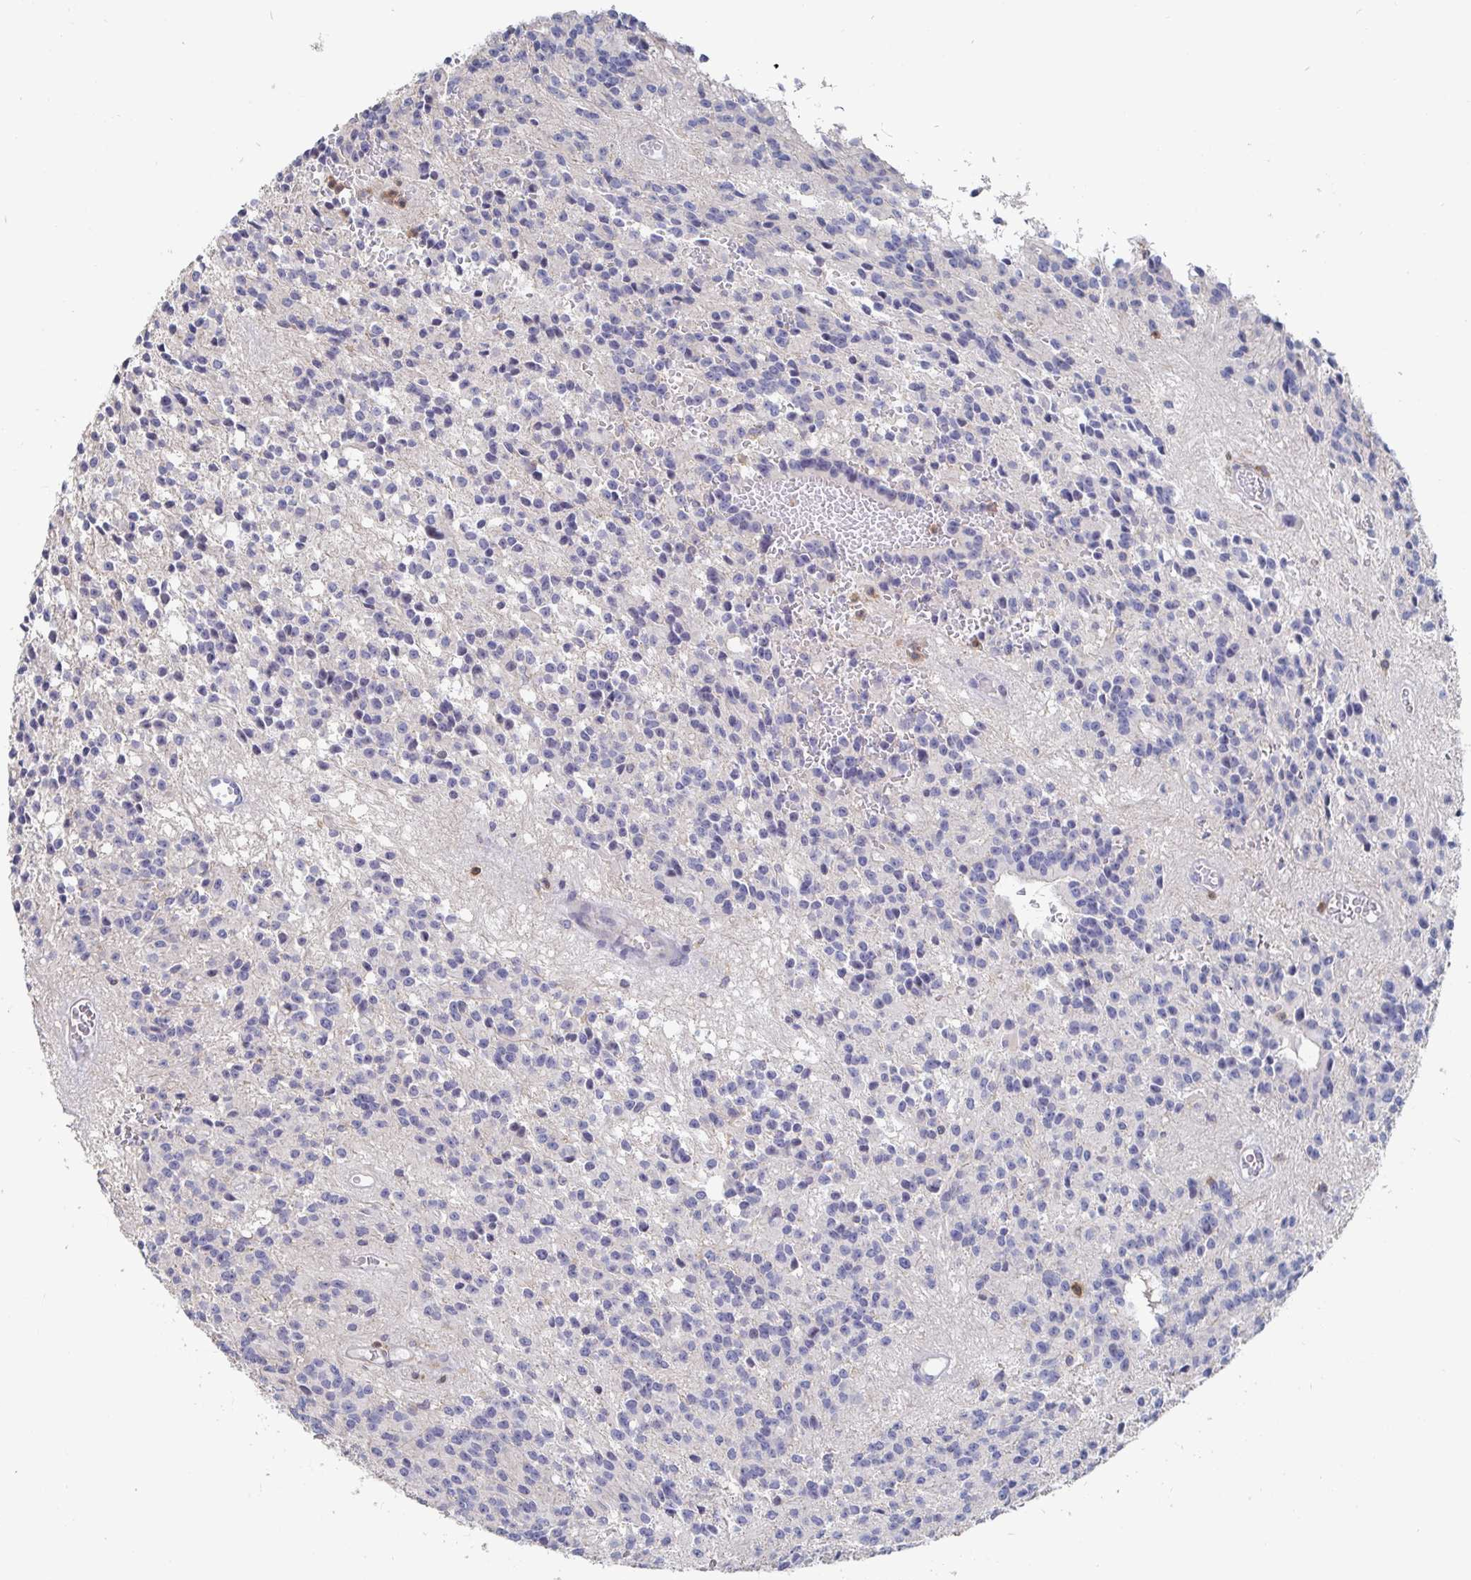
{"staining": {"intensity": "negative", "quantity": "none", "location": "none"}, "tissue": "glioma", "cell_type": "Tumor cells", "image_type": "cancer", "snomed": [{"axis": "morphology", "description": "Glioma, malignant, Low grade"}, {"axis": "topography", "description": "Brain"}], "caption": "This is an immunohistochemistry (IHC) histopathology image of human glioma. There is no positivity in tumor cells.", "gene": "PIK3CD", "patient": {"sex": "male", "age": 31}}